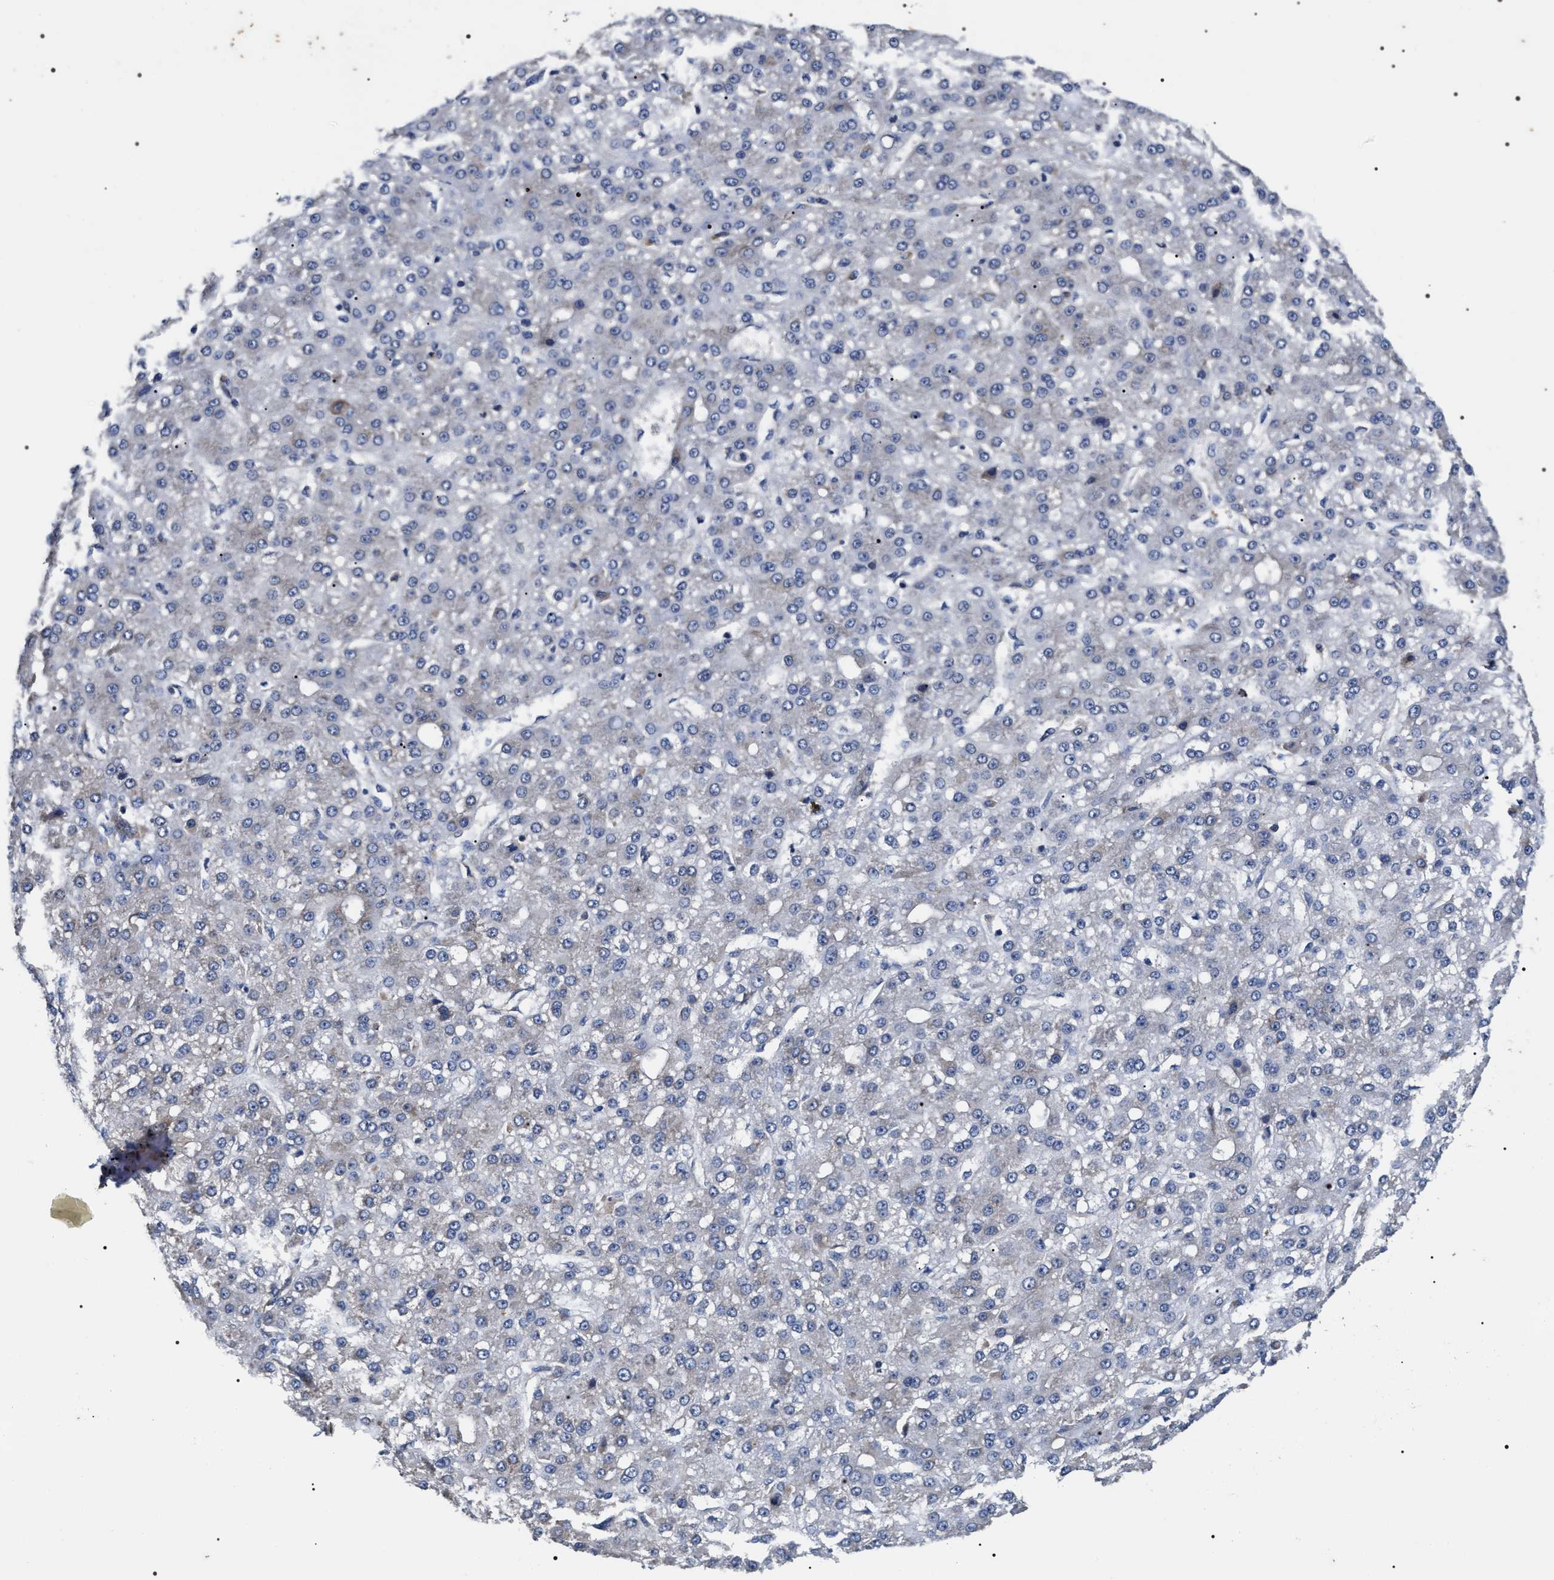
{"staining": {"intensity": "negative", "quantity": "none", "location": "none"}, "tissue": "liver cancer", "cell_type": "Tumor cells", "image_type": "cancer", "snomed": [{"axis": "morphology", "description": "Carcinoma, Hepatocellular, NOS"}, {"axis": "topography", "description": "Liver"}], "caption": "Human liver cancer (hepatocellular carcinoma) stained for a protein using immunohistochemistry (IHC) demonstrates no staining in tumor cells.", "gene": "TSPAN33", "patient": {"sex": "male", "age": 67}}